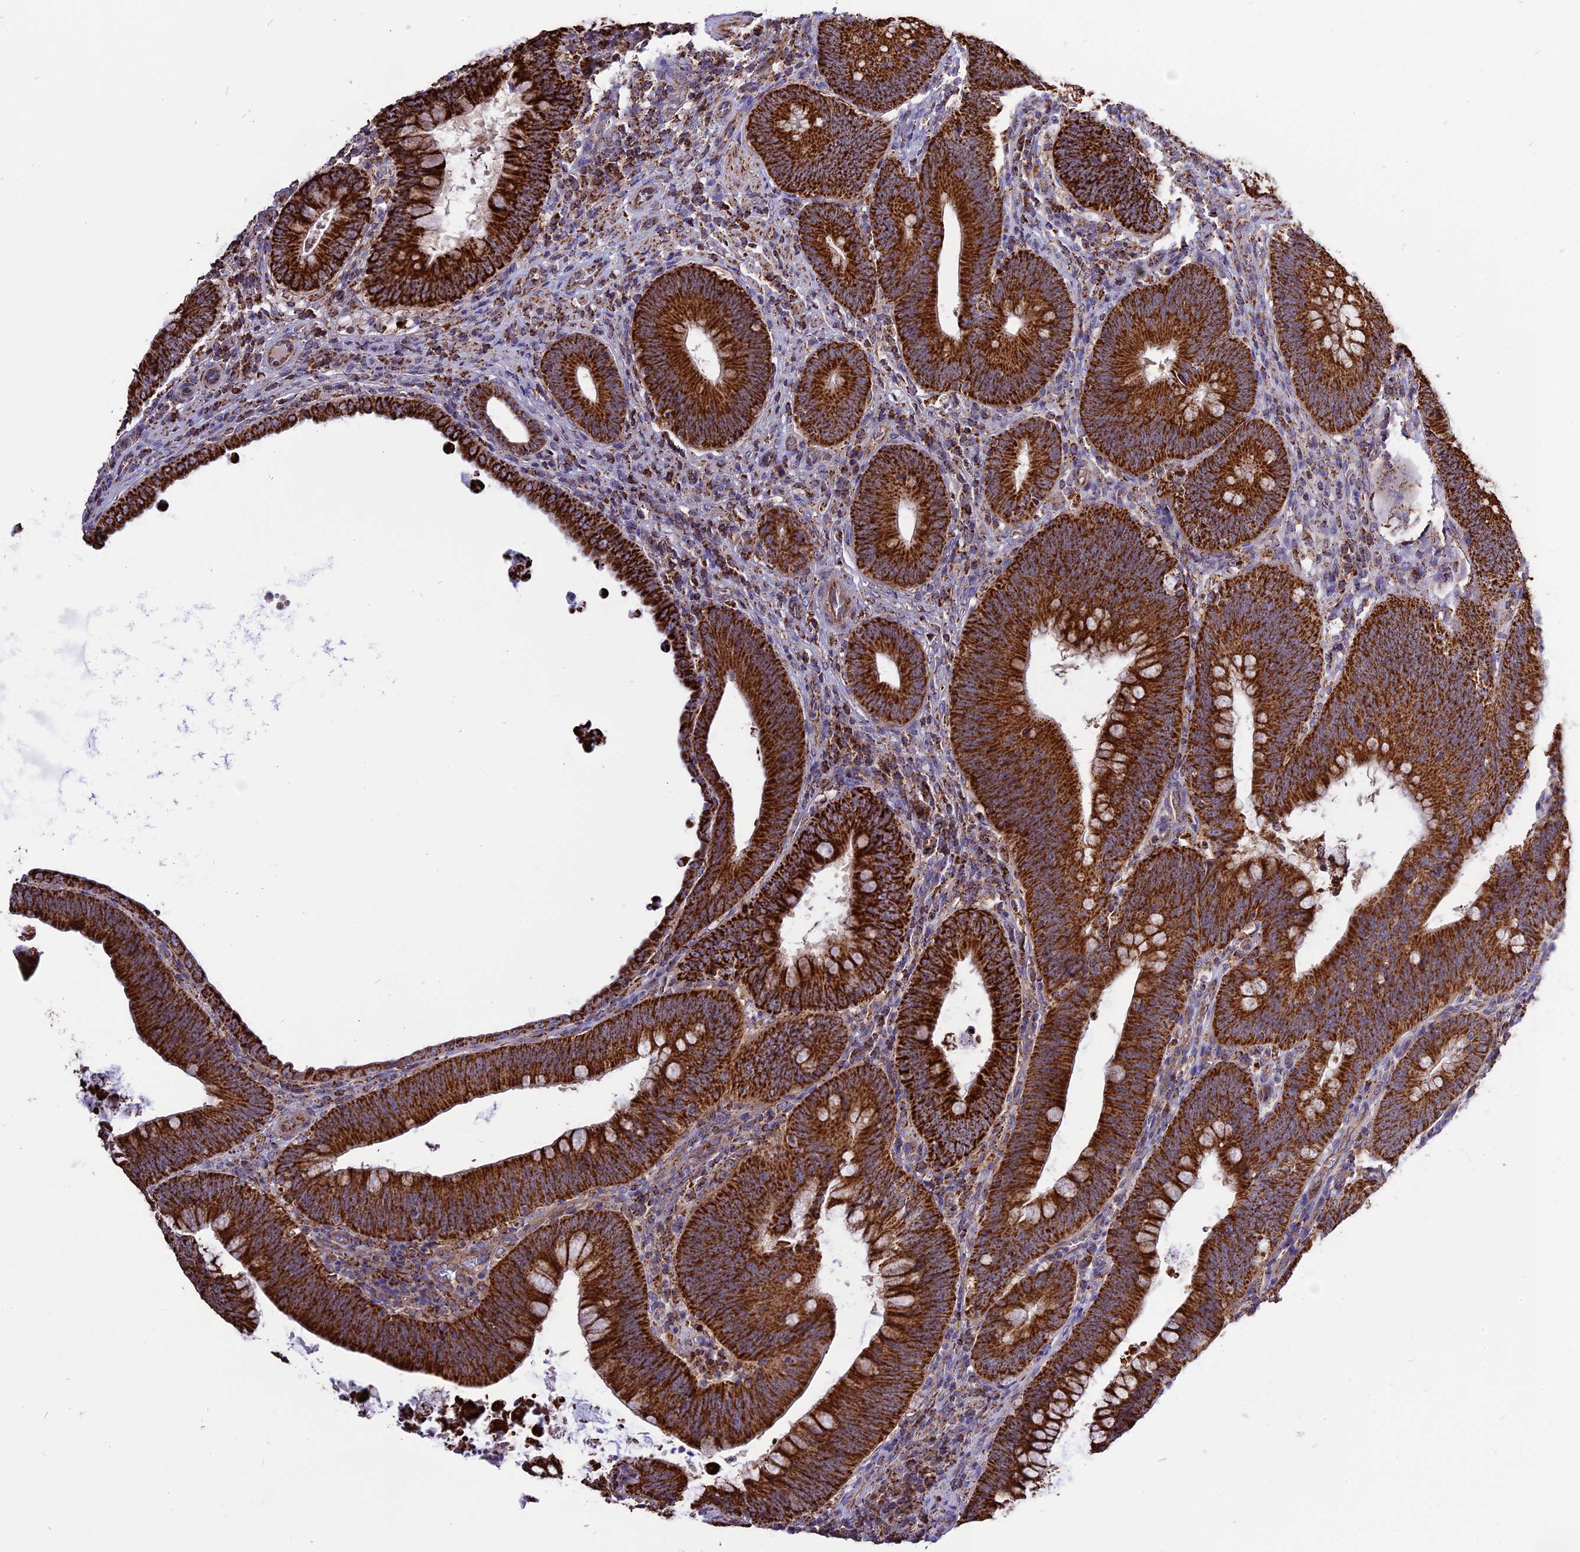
{"staining": {"intensity": "strong", "quantity": ">75%", "location": "cytoplasmic/membranous"}, "tissue": "colorectal cancer", "cell_type": "Tumor cells", "image_type": "cancer", "snomed": [{"axis": "morphology", "description": "Normal tissue, NOS"}, {"axis": "topography", "description": "Colon"}], "caption": "Colorectal cancer stained for a protein demonstrates strong cytoplasmic/membranous positivity in tumor cells. Nuclei are stained in blue.", "gene": "TTC4", "patient": {"sex": "female", "age": 82}}